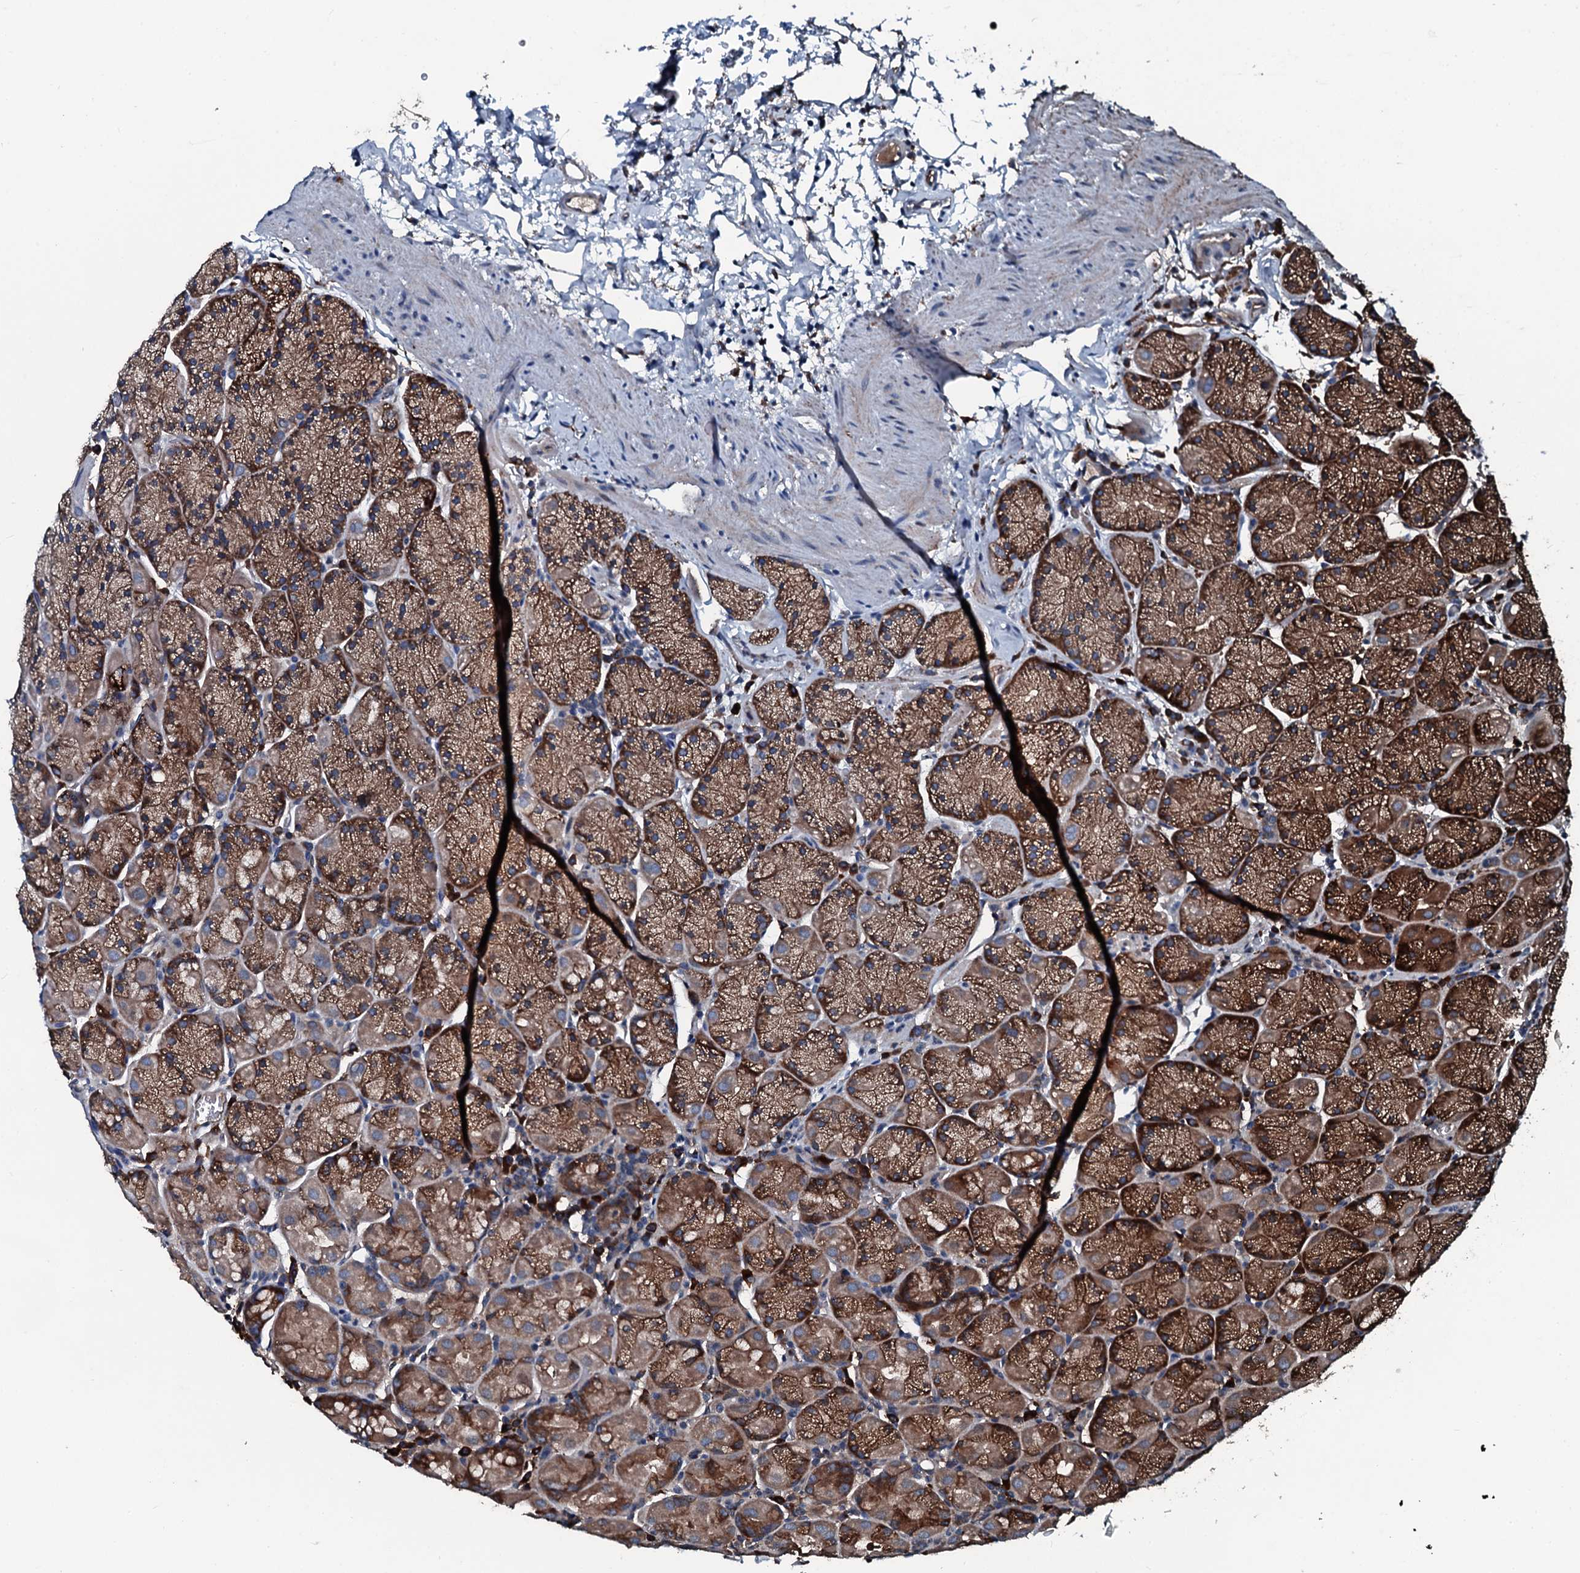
{"staining": {"intensity": "strong", "quantity": ">75%", "location": "cytoplasmic/membranous"}, "tissue": "stomach", "cell_type": "Glandular cells", "image_type": "normal", "snomed": [{"axis": "morphology", "description": "Normal tissue, NOS"}, {"axis": "topography", "description": "Stomach, upper"}, {"axis": "topography", "description": "Stomach, lower"}], "caption": "Immunohistochemical staining of benign human stomach exhibits >75% levels of strong cytoplasmic/membranous protein positivity in about >75% of glandular cells.", "gene": "AARS1", "patient": {"sex": "male", "age": 80}}